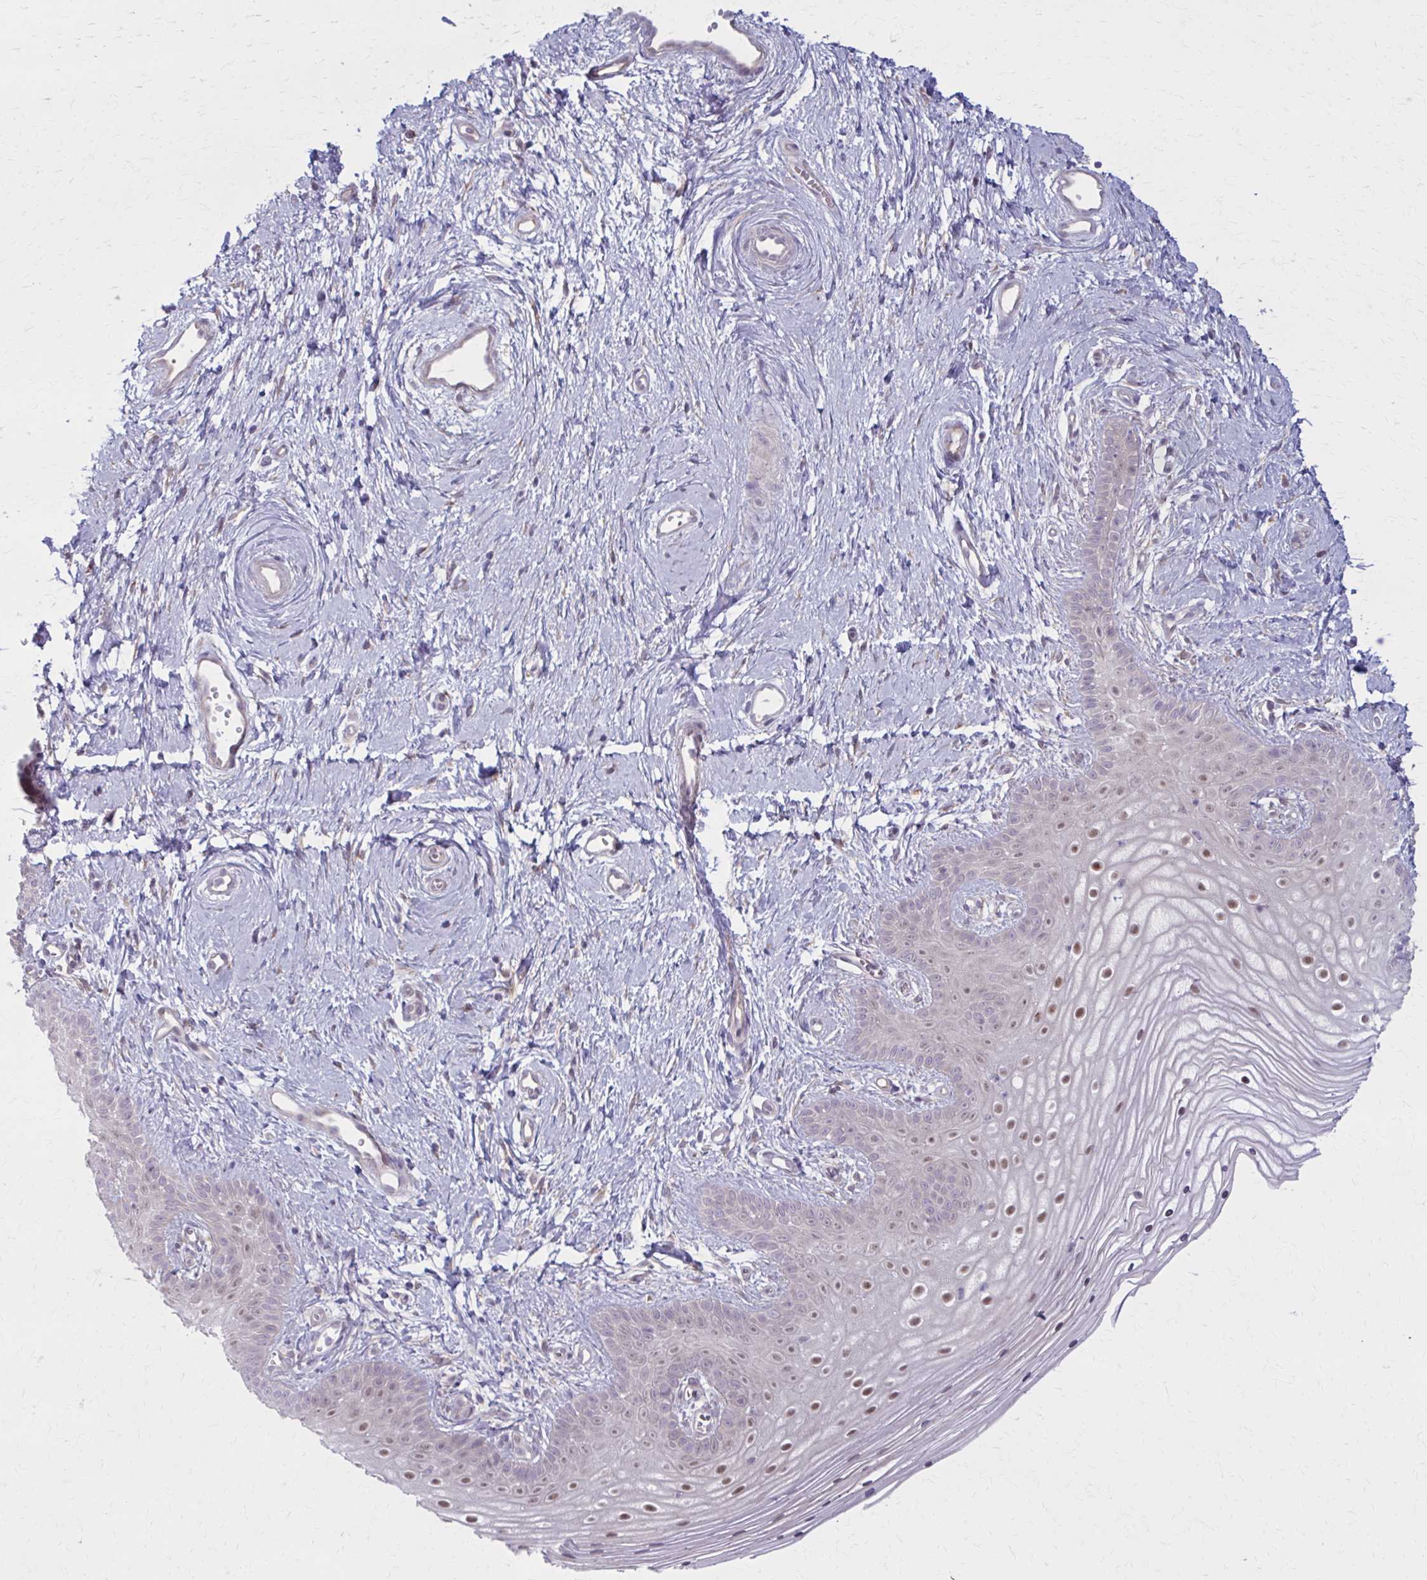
{"staining": {"intensity": "moderate", "quantity": "<25%", "location": "nuclear"}, "tissue": "vagina", "cell_type": "Squamous epithelial cells", "image_type": "normal", "snomed": [{"axis": "morphology", "description": "Normal tissue, NOS"}, {"axis": "topography", "description": "Vagina"}], "caption": "Immunohistochemistry of benign human vagina displays low levels of moderate nuclear positivity in approximately <25% of squamous epithelial cells. The staining was performed using DAB (3,3'-diaminobenzidine), with brown indicating positive protein expression. Nuclei are stained blue with hematoxylin.", "gene": "NUMBL", "patient": {"sex": "female", "age": 38}}